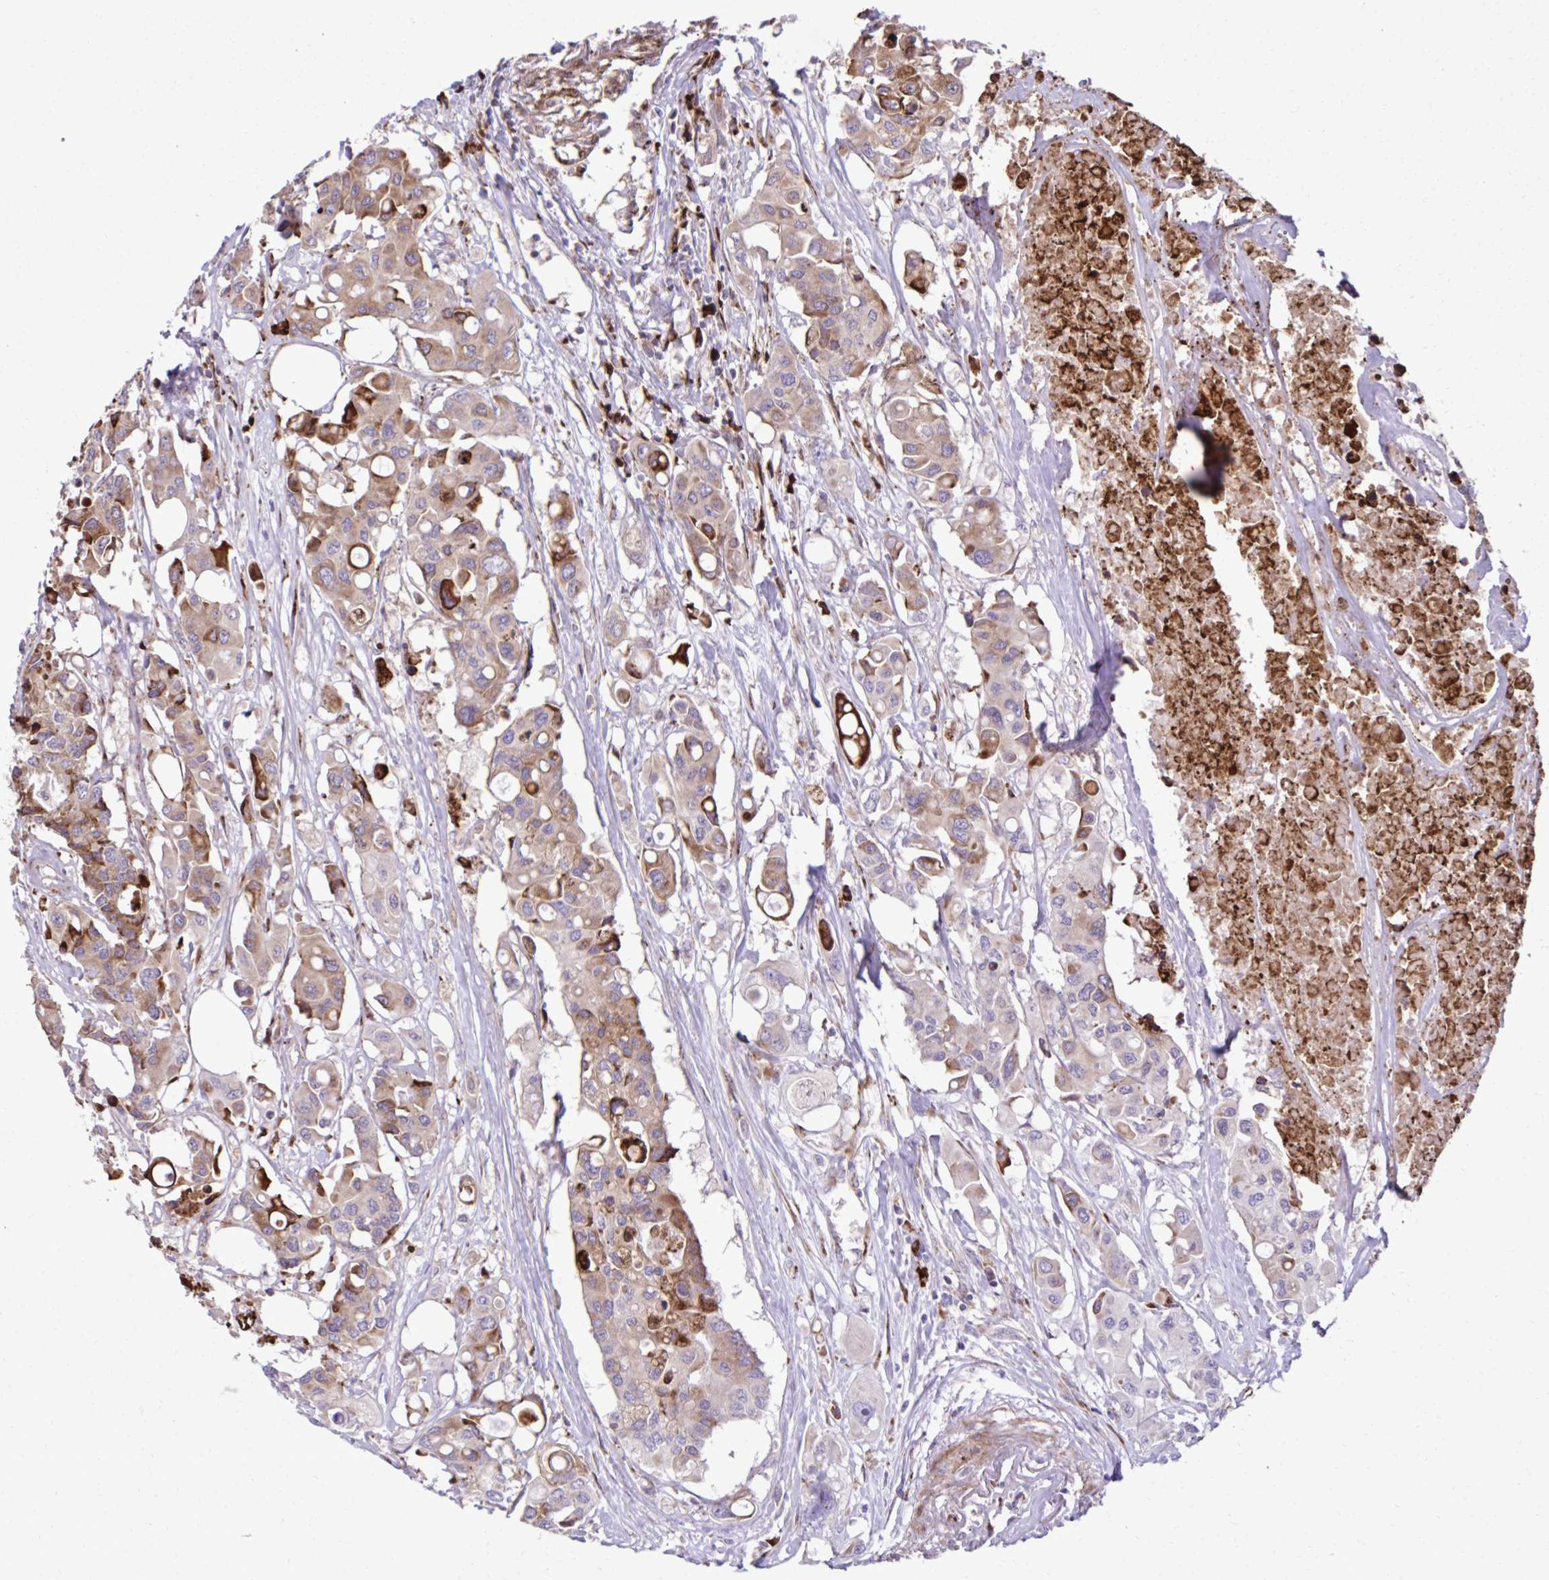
{"staining": {"intensity": "moderate", "quantity": "<25%", "location": "cytoplasmic/membranous"}, "tissue": "colorectal cancer", "cell_type": "Tumor cells", "image_type": "cancer", "snomed": [{"axis": "morphology", "description": "Adenocarcinoma, NOS"}, {"axis": "topography", "description": "Colon"}], "caption": "This image displays immunohistochemistry staining of adenocarcinoma (colorectal), with low moderate cytoplasmic/membranous expression in approximately <25% of tumor cells.", "gene": "LIMS1", "patient": {"sex": "male", "age": 77}}